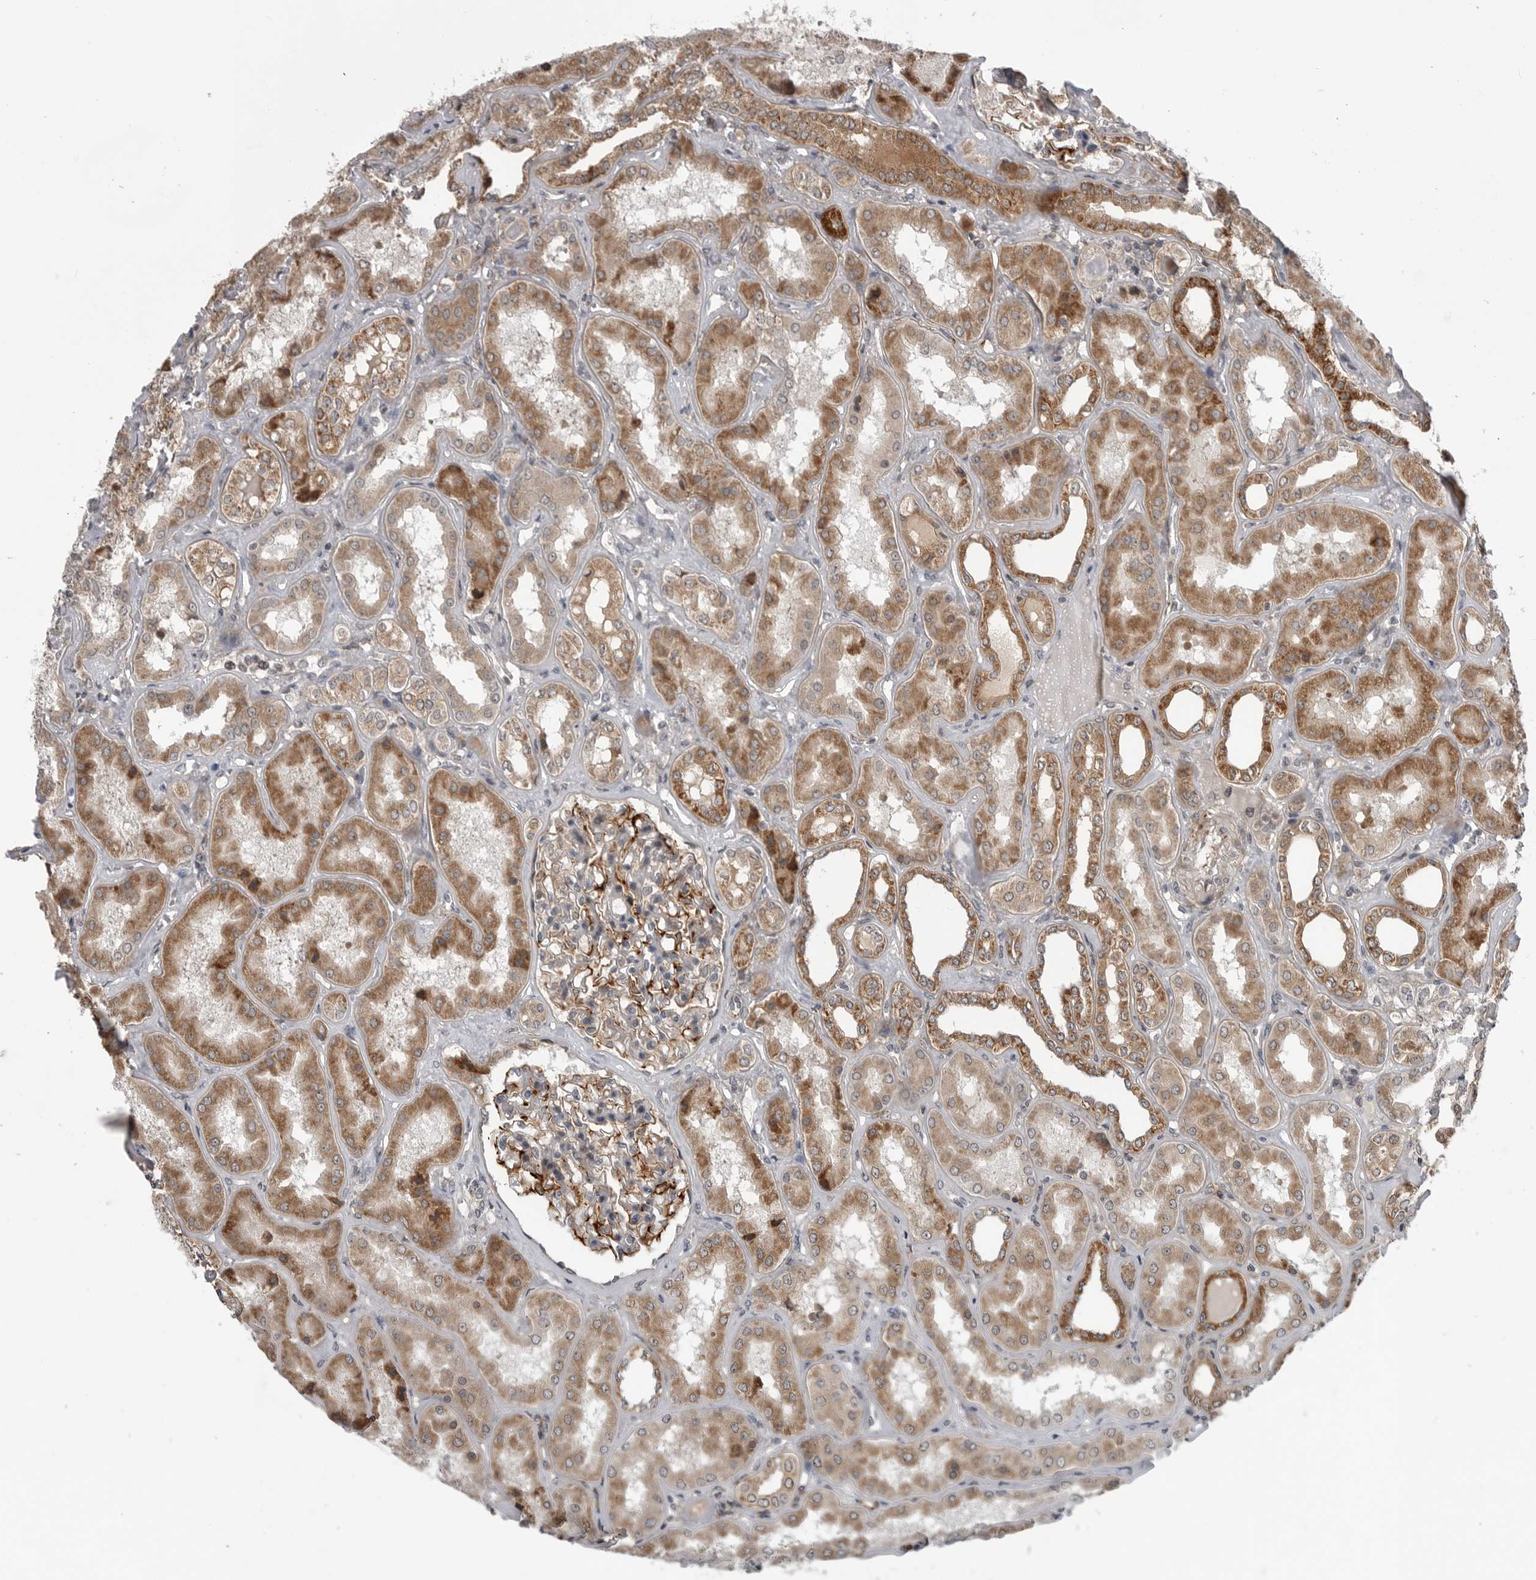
{"staining": {"intensity": "strong", "quantity": "25%-75%", "location": "cytoplasmic/membranous"}, "tissue": "kidney", "cell_type": "Cells in glomeruli", "image_type": "normal", "snomed": [{"axis": "morphology", "description": "Normal tissue, NOS"}, {"axis": "topography", "description": "Kidney"}], "caption": "This histopathology image shows unremarkable kidney stained with immunohistochemistry to label a protein in brown. The cytoplasmic/membranous of cells in glomeruli show strong positivity for the protein. Nuclei are counter-stained blue.", "gene": "FAAP100", "patient": {"sex": "female", "age": 56}}